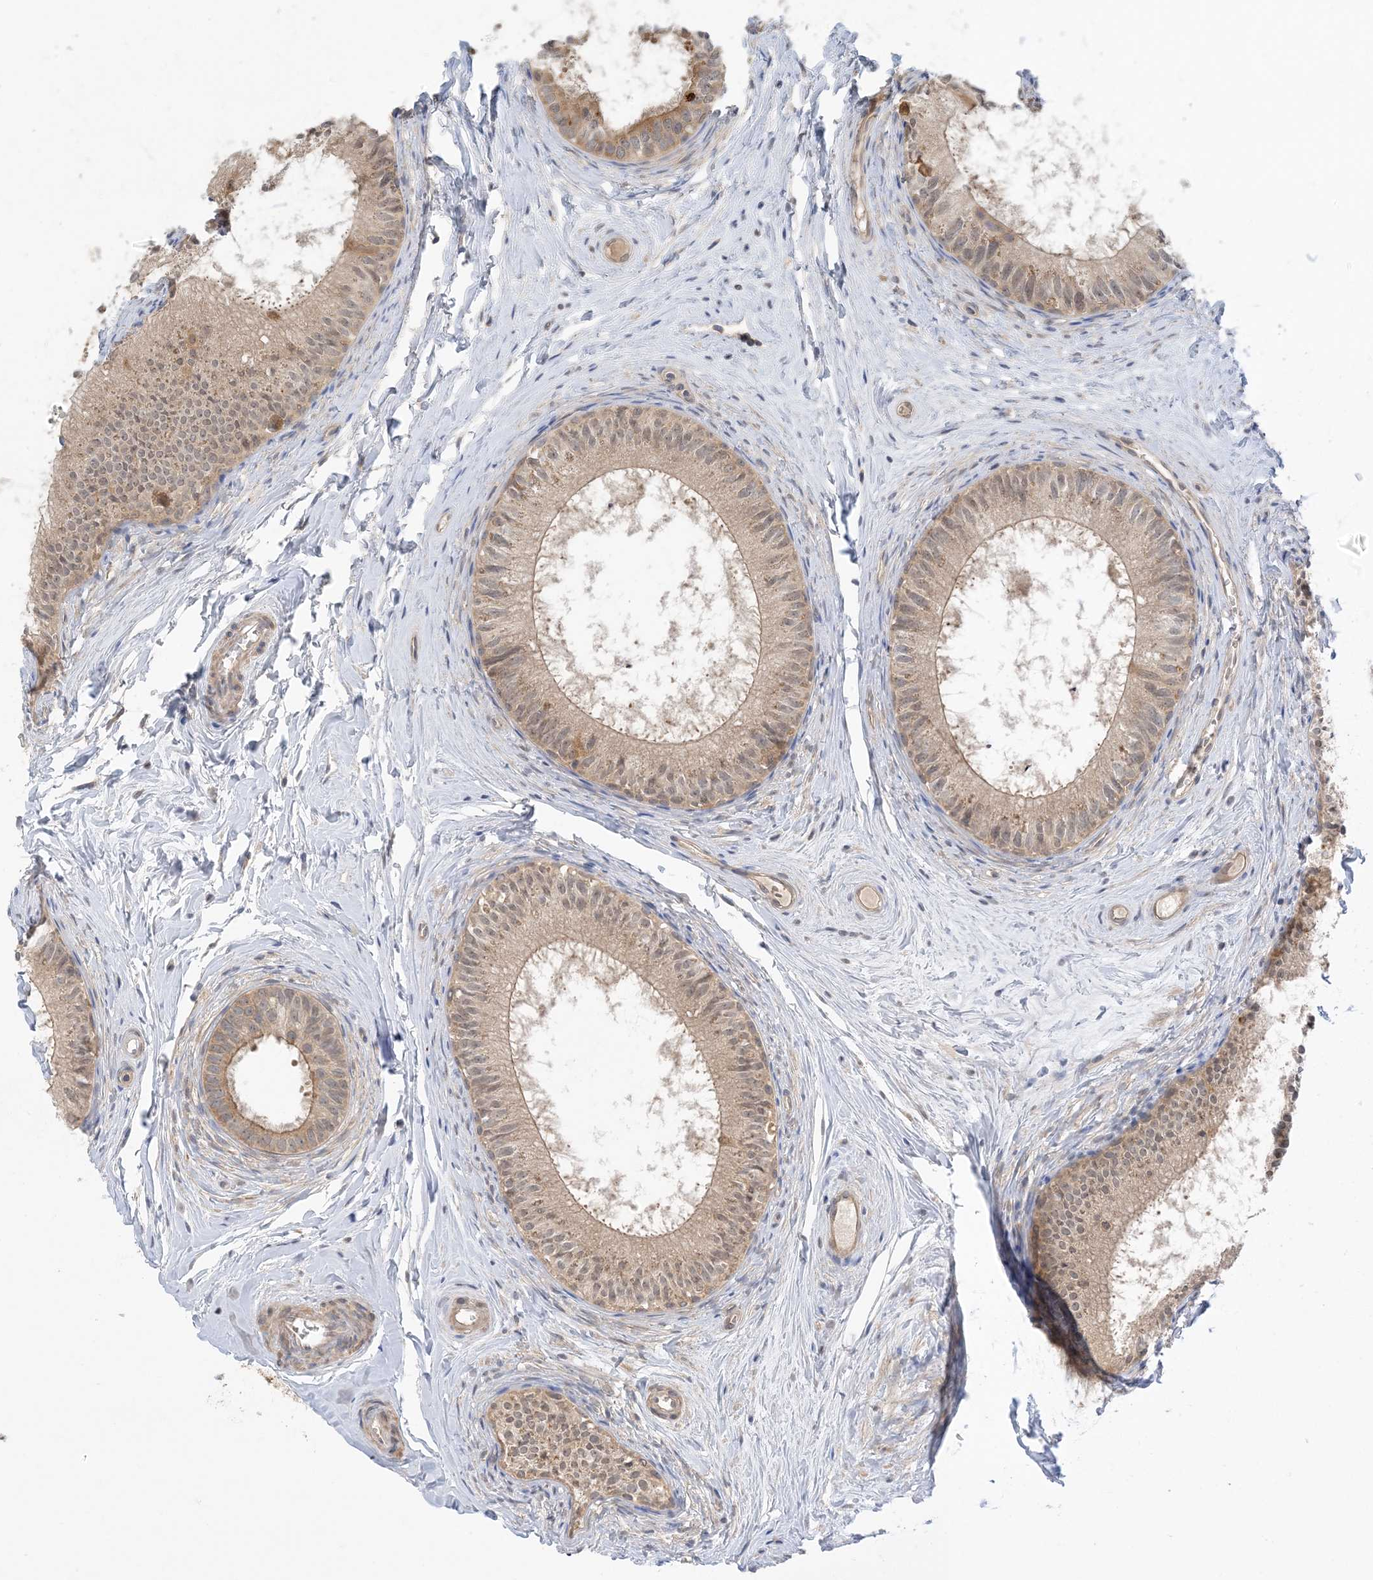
{"staining": {"intensity": "moderate", "quantity": "25%-75%", "location": "cytoplasmic/membranous"}, "tissue": "epididymis", "cell_type": "Glandular cells", "image_type": "normal", "snomed": [{"axis": "morphology", "description": "Normal tissue, NOS"}, {"axis": "topography", "description": "Epididymis"}], "caption": "Protein staining displays moderate cytoplasmic/membranous expression in about 25%-75% of glandular cells in benign epididymis. (DAB = brown stain, brightfield microscopy at high magnification).", "gene": "WDR26", "patient": {"sex": "male", "age": 34}}